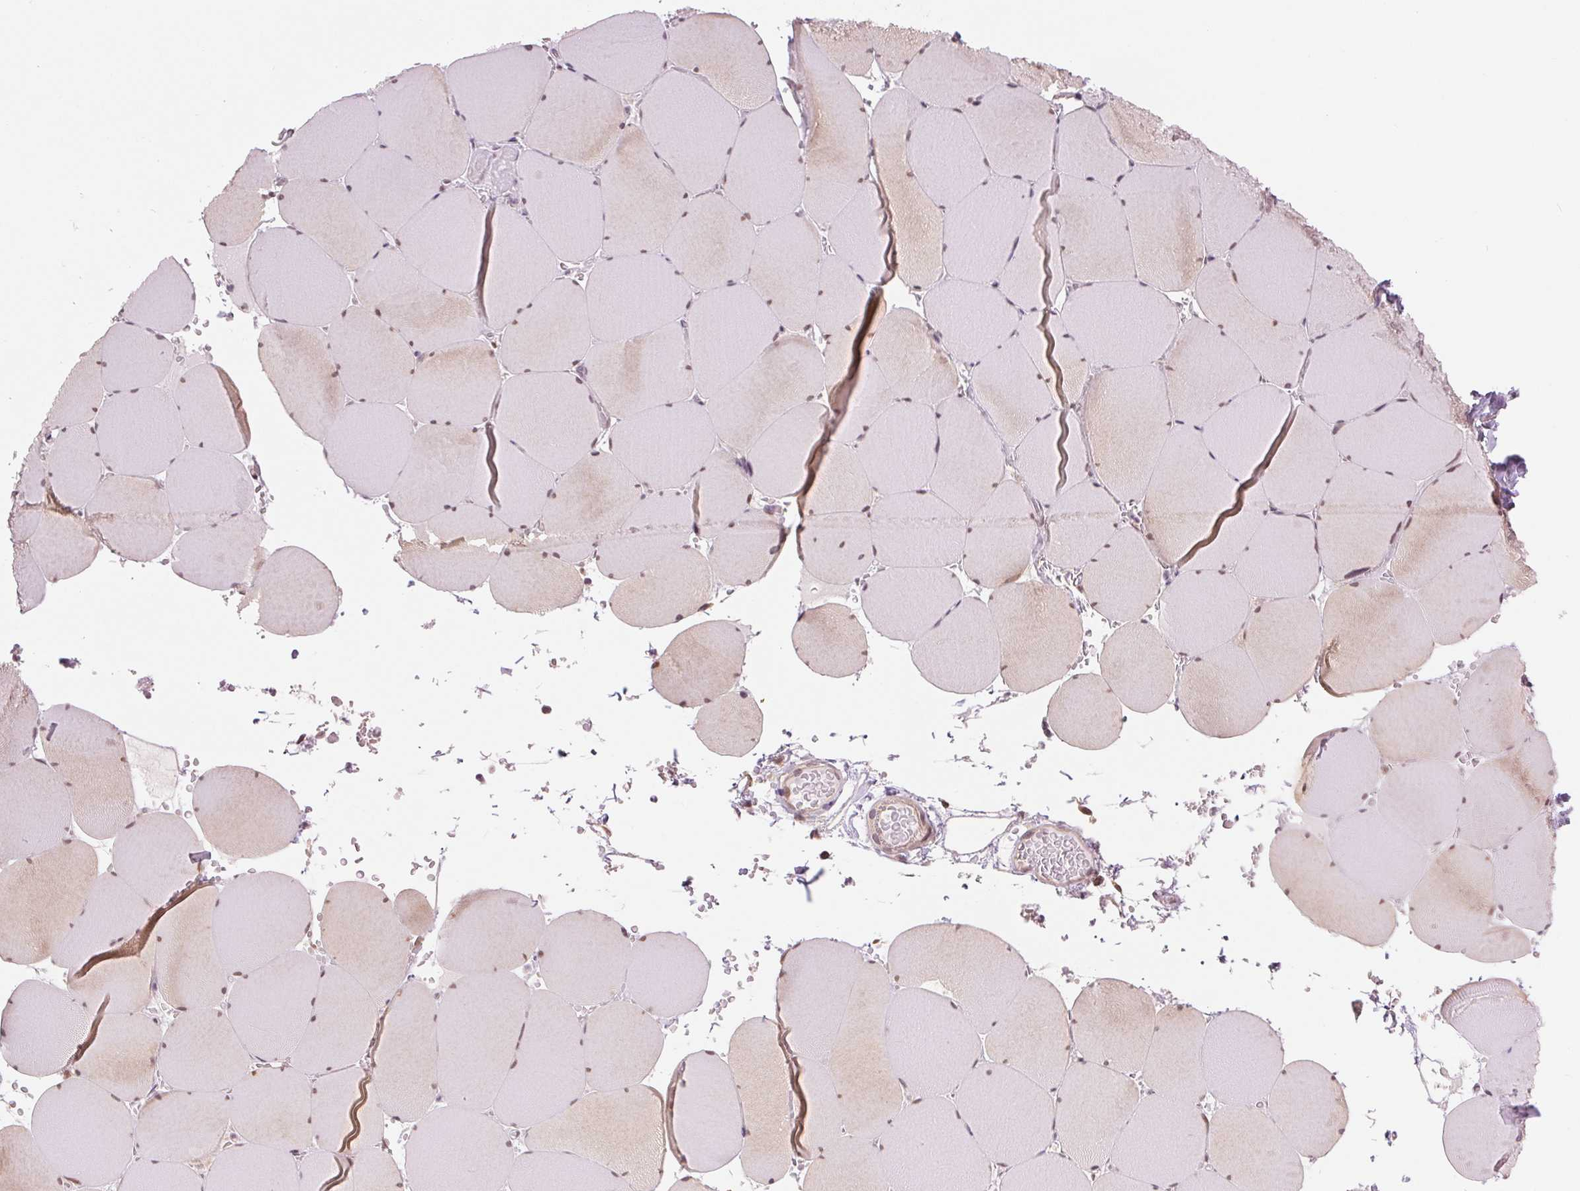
{"staining": {"intensity": "weak", "quantity": "25%-75%", "location": "cytoplasmic/membranous,nuclear"}, "tissue": "skeletal muscle", "cell_type": "Myocytes", "image_type": "normal", "snomed": [{"axis": "morphology", "description": "Normal tissue, NOS"}, {"axis": "topography", "description": "Skeletal muscle"}], "caption": "Brown immunohistochemical staining in normal human skeletal muscle exhibits weak cytoplasmic/membranous,nuclear expression in approximately 25%-75% of myocytes. Using DAB (brown) and hematoxylin (blue) stains, captured at high magnification using brightfield microscopy.", "gene": "ERI3", "patient": {"sex": "male", "age": 25}}